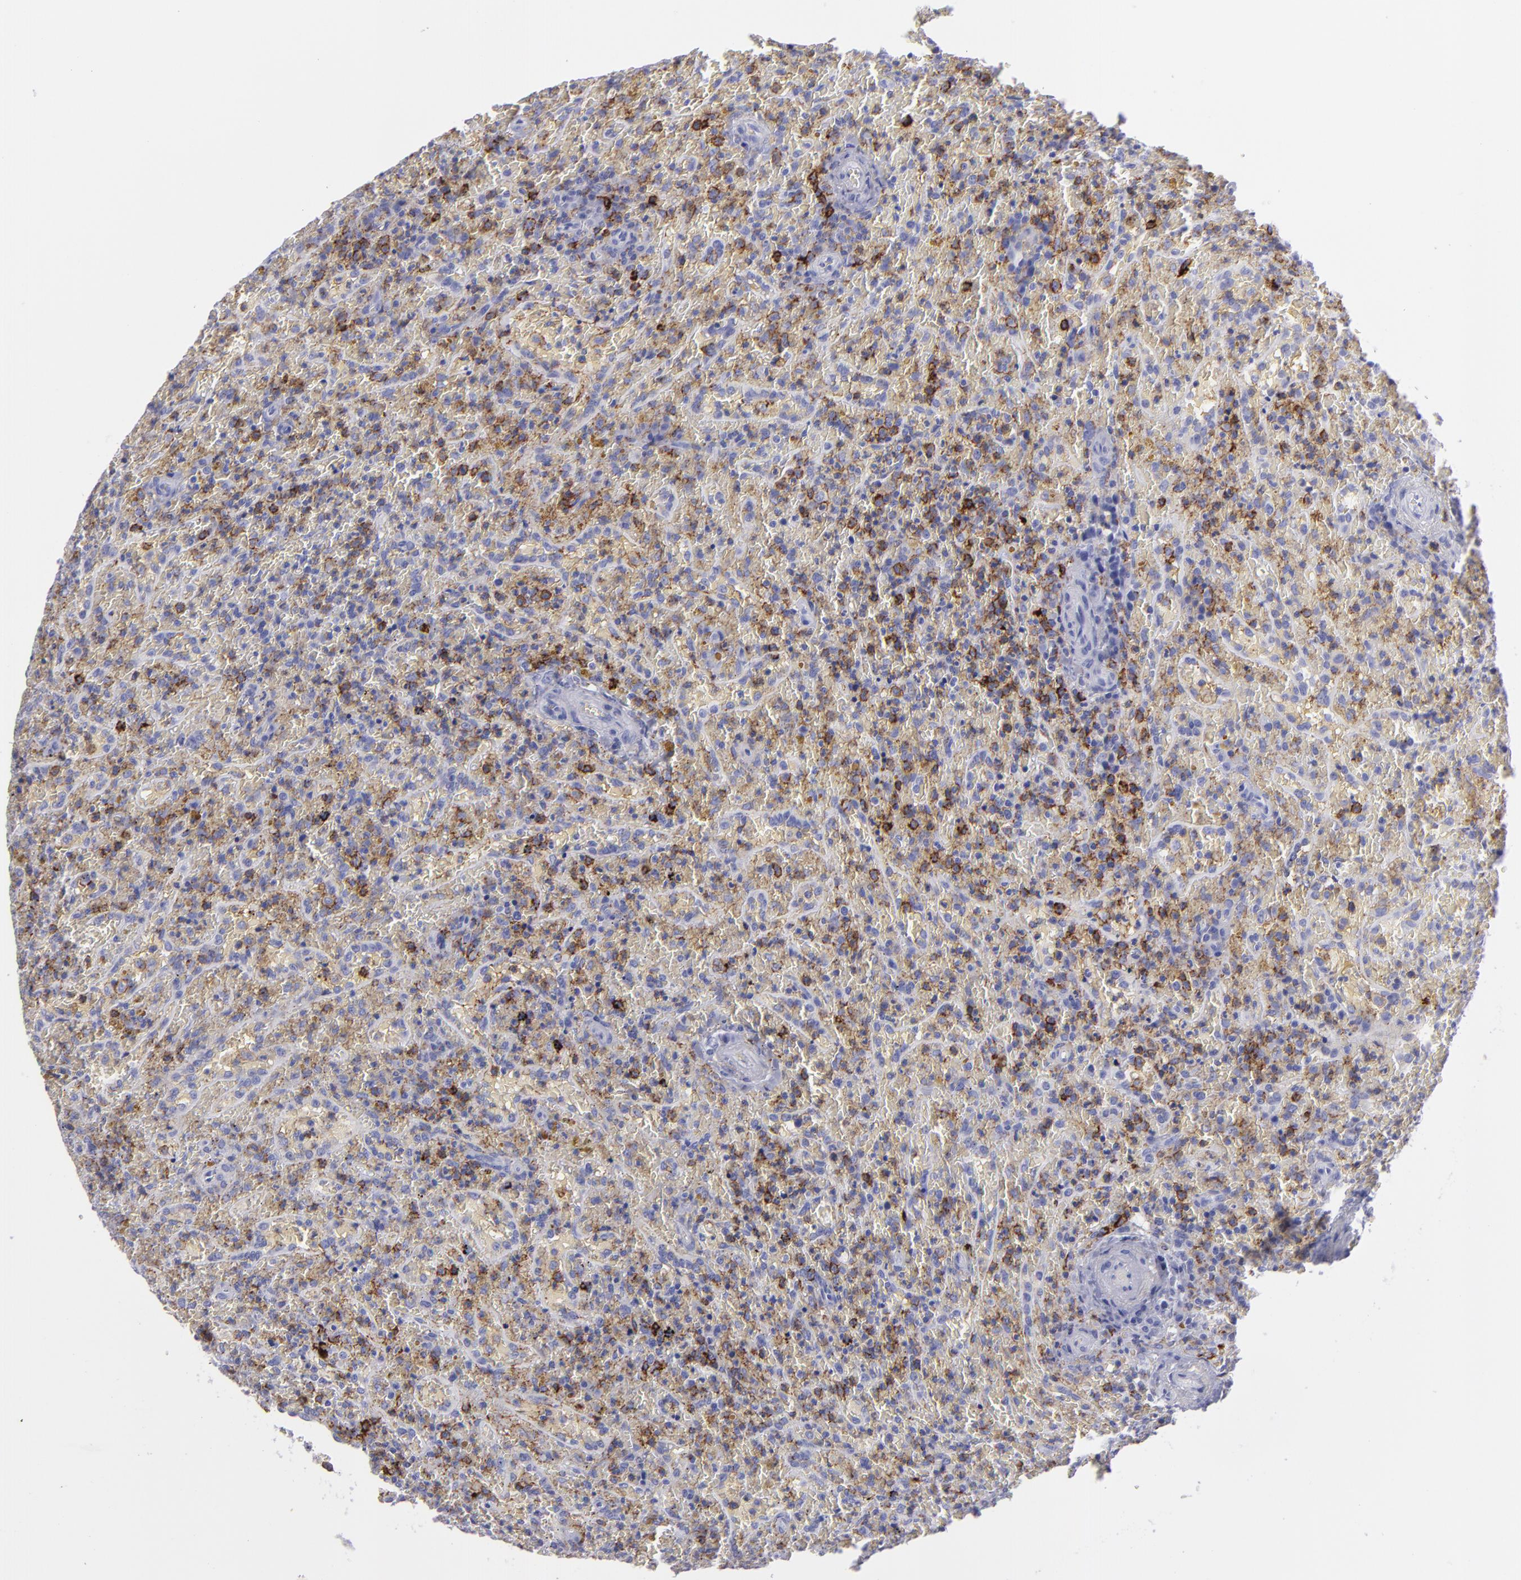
{"staining": {"intensity": "moderate", "quantity": "25%-75%", "location": "cytoplasmic/membranous"}, "tissue": "lymphoma", "cell_type": "Tumor cells", "image_type": "cancer", "snomed": [{"axis": "morphology", "description": "Malignant lymphoma, non-Hodgkin's type, High grade"}, {"axis": "topography", "description": "Spleen"}, {"axis": "topography", "description": "Lymph node"}], "caption": "Tumor cells exhibit medium levels of moderate cytoplasmic/membranous expression in approximately 25%-75% of cells in lymphoma.", "gene": "SELPLG", "patient": {"sex": "female", "age": 70}}